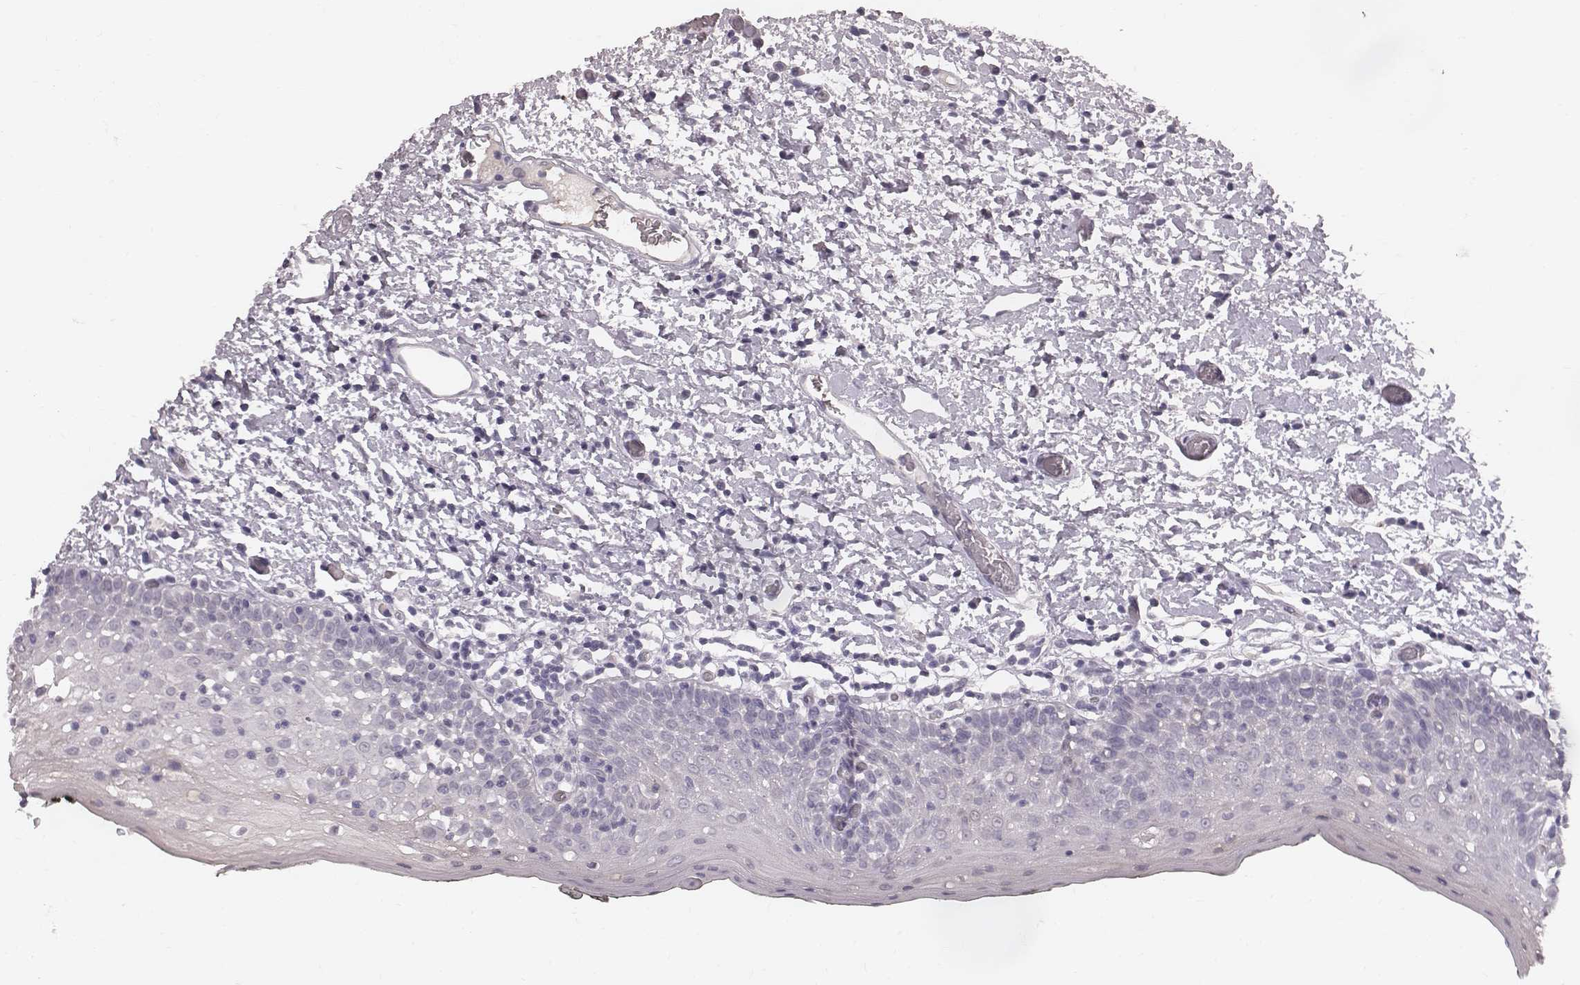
{"staining": {"intensity": "negative", "quantity": "none", "location": "none"}, "tissue": "oral mucosa", "cell_type": "Squamous epithelial cells", "image_type": "normal", "snomed": [{"axis": "morphology", "description": "Normal tissue, NOS"}, {"axis": "morphology", "description": "Squamous cell carcinoma, NOS"}, {"axis": "topography", "description": "Oral tissue"}, {"axis": "topography", "description": "Head-Neck"}], "caption": "DAB immunohistochemical staining of normal human oral mucosa shows no significant staining in squamous epithelial cells.", "gene": "CFTR", "patient": {"sex": "male", "age": 69}}